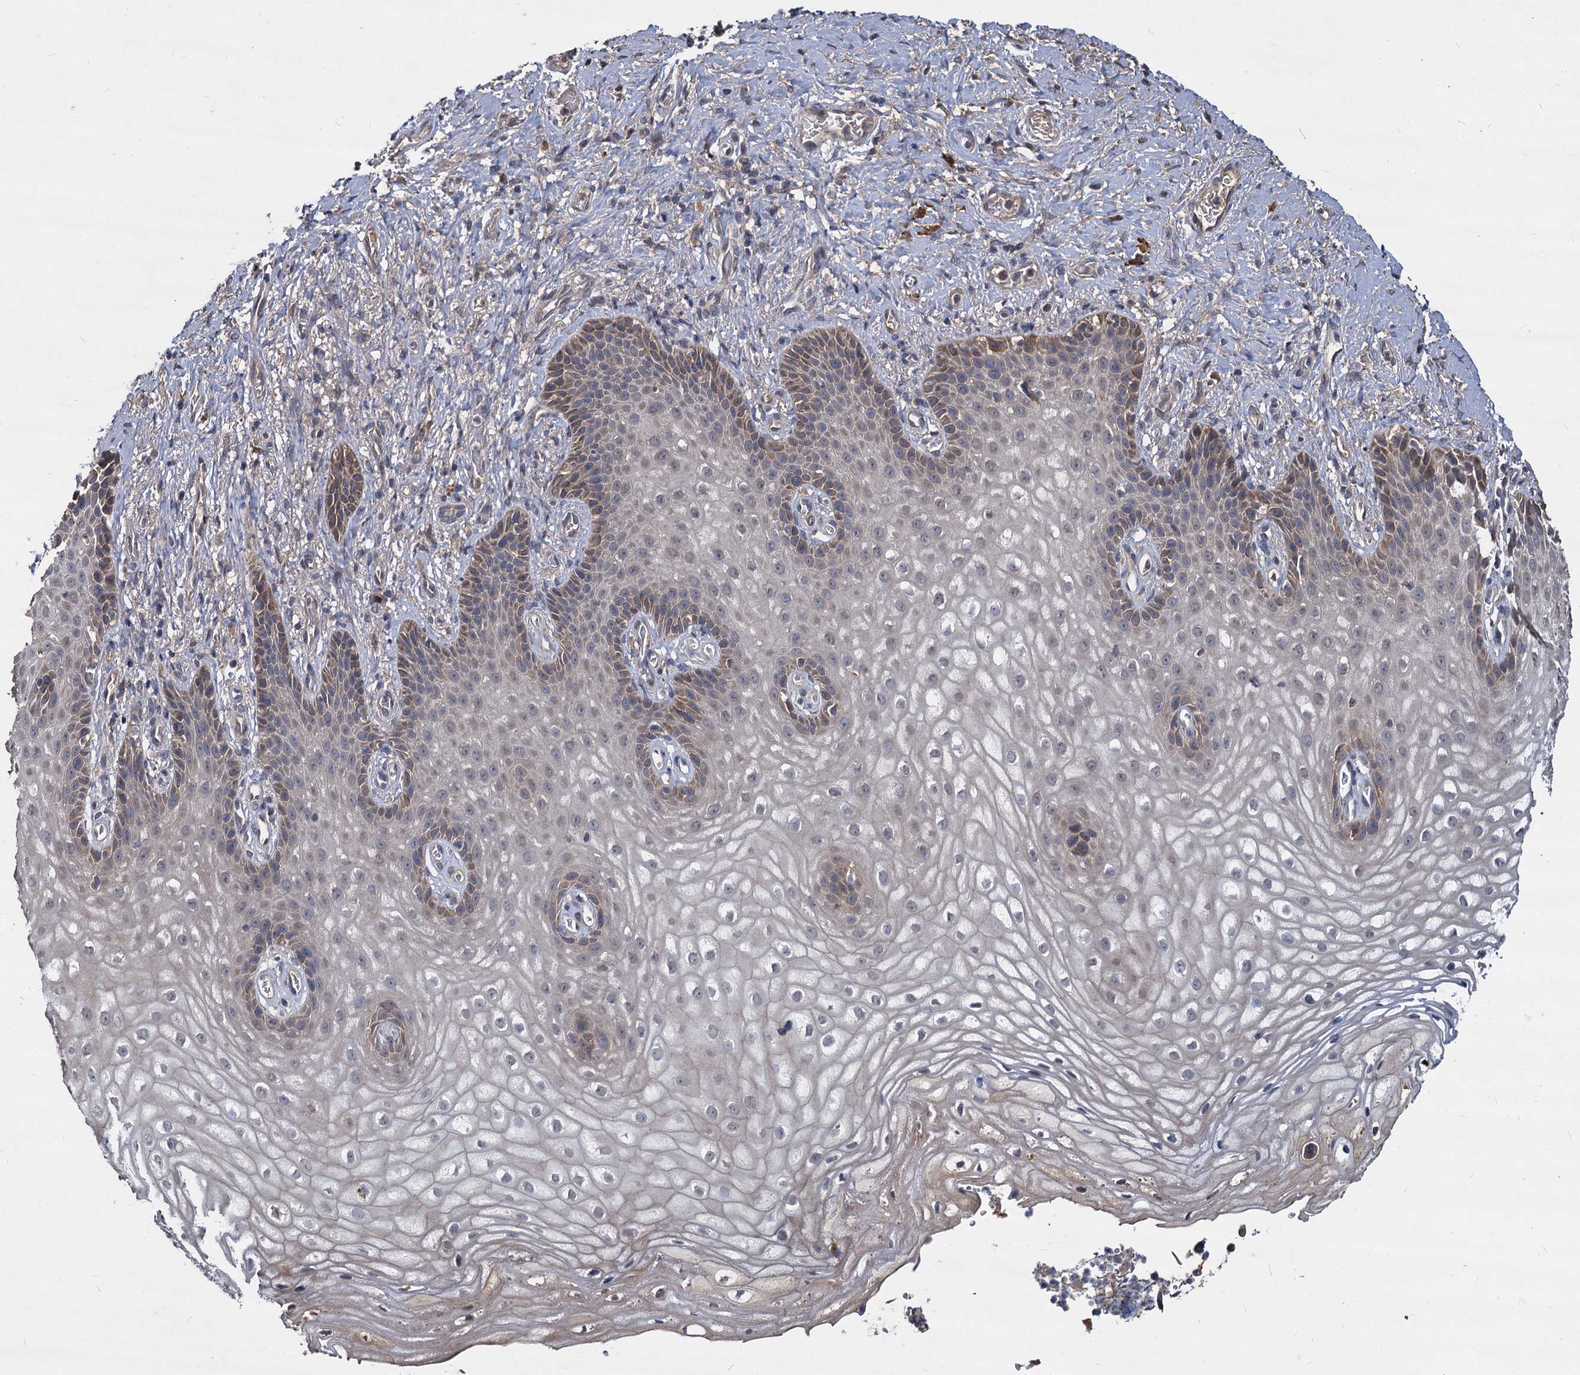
{"staining": {"intensity": "moderate", "quantity": "<25%", "location": "cytoplasmic/membranous"}, "tissue": "vagina", "cell_type": "Squamous epithelial cells", "image_type": "normal", "snomed": [{"axis": "morphology", "description": "Normal tissue, NOS"}, {"axis": "topography", "description": "Vagina"}], "caption": "Vagina stained with immunohistochemistry (IHC) reveals moderate cytoplasmic/membranous positivity in about <25% of squamous epithelial cells. The protein is shown in brown color, while the nuclei are stained blue.", "gene": "CCDC184", "patient": {"sex": "female", "age": 60}}